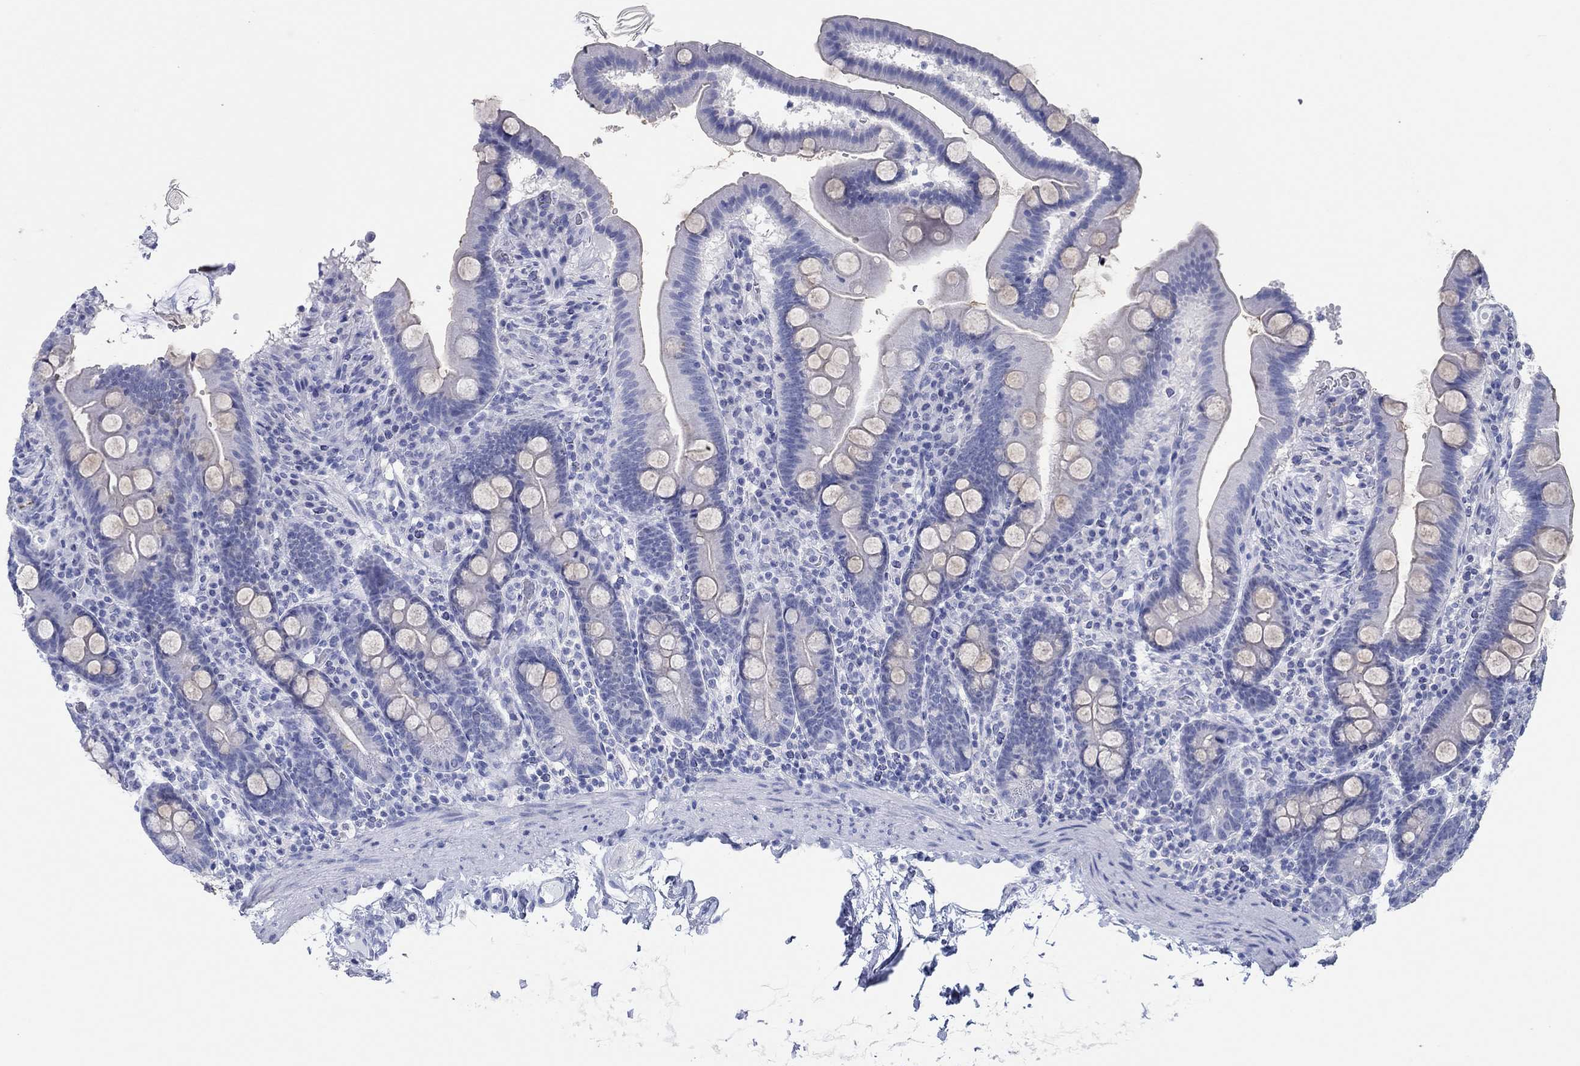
{"staining": {"intensity": "negative", "quantity": "none", "location": "none"}, "tissue": "duodenum", "cell_type": "Glandular cells", "image_type": "normal", "snomed": [{"axis": "morphology", "description": "Normal tissue, NOS"}, {"axis": "topography", "description": "Duodenum"}], "caption": "Normal duodenum was stained to show a protein in brown. There is no significant positivity in glandular cells. (IHC, brightfield microscopy, high magnification).", "gene": "MAGEB6", "patient": {"sex": "male", "age": 59}}